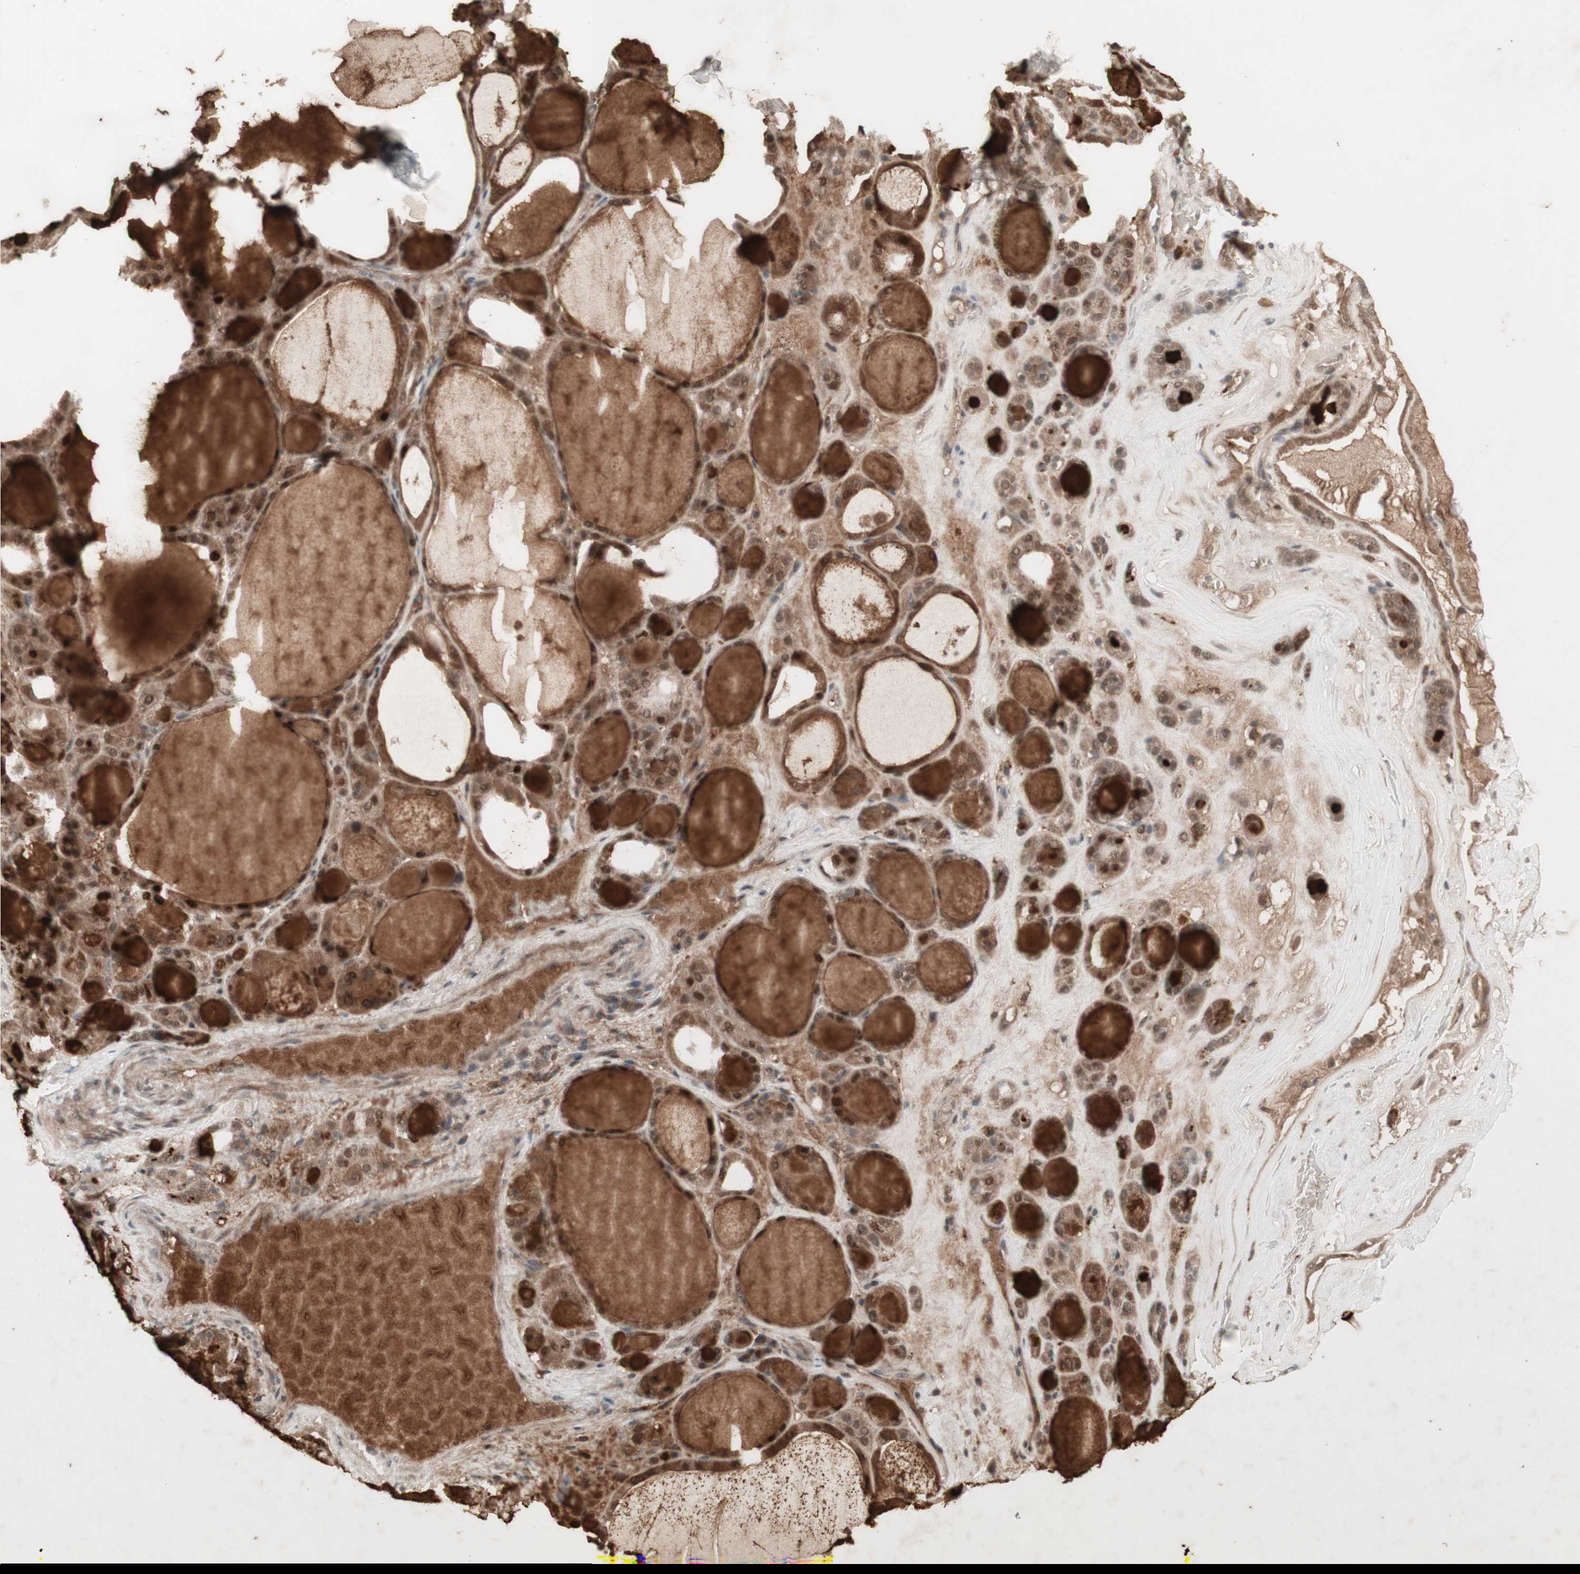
{"staining": {"intensity": "moderate", "quantity": ">75%", "location": "cytoplasmic/membranous,nuclear"}, "tissue": "thyroid gland", "cell_type": "Glandular cells", "image_type": "normal", "snomed": [{"axis": "morphology", "description": "Normal tissue, NOS"}, {"axis": "morphology", "description": "Carcinoma, NOS"}, {"axis": "topography", "description": "Thyroid gland"}], "caption": "Immunohistochemistry of benign human thyroid gland exhibits medium levels of moderate cytoplasmic/membranous,nuclear expression in about >75% of glandular cells. The staining is performed using DAB (3,3'-diaminobenzidine) brown chromogen to label protein expression. The nuclei are counter-stained blue using hematoxylin.", "gene": "MSH6", "patient": {"sex": "female", "age": 86}}